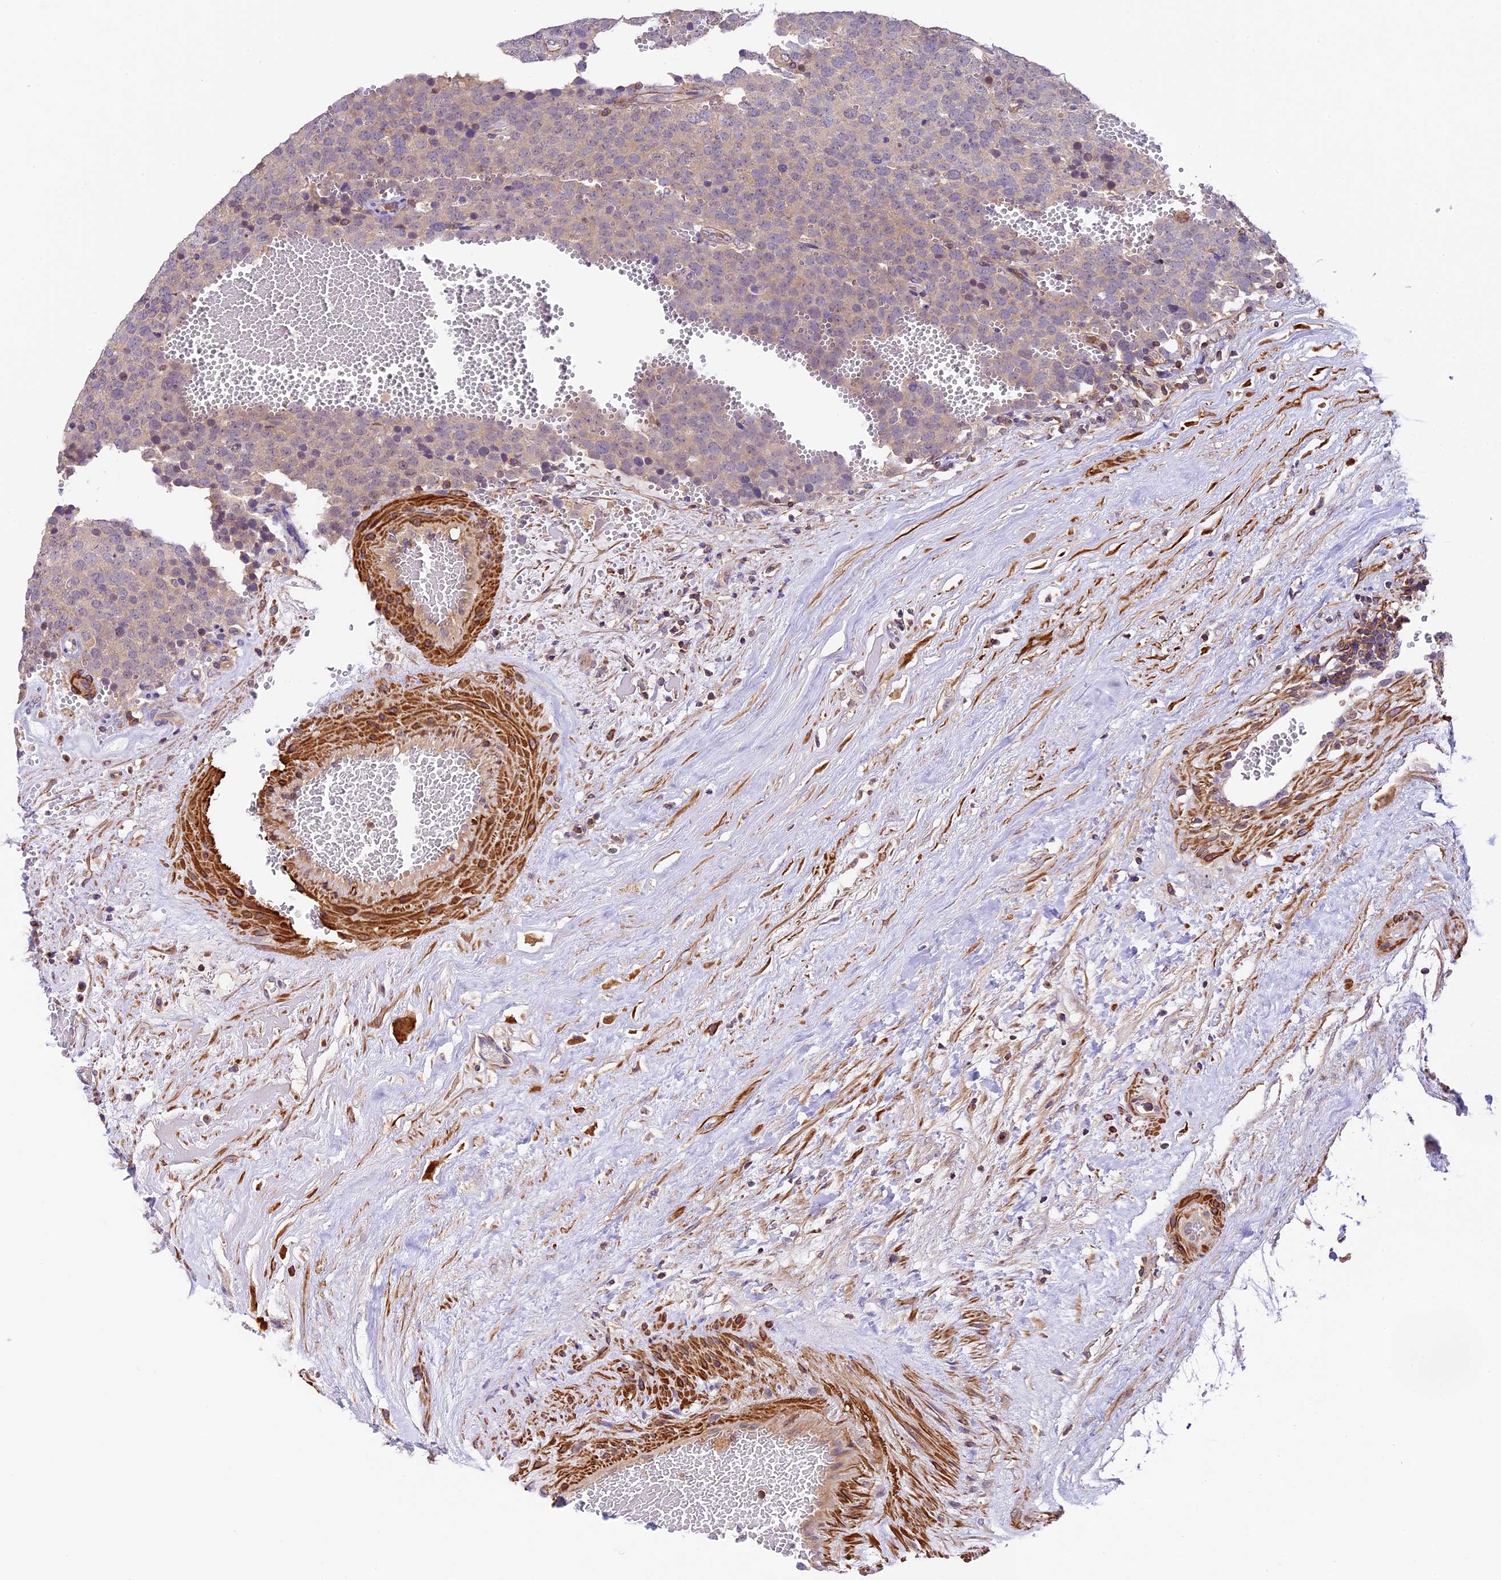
{"staining": {"intensity": "weak", "quantity": "<25%", "location": "cytoplasmic/membranous"}, "tissue": "testis cancer", "cell_type": "Tumor cells", "image_type": "cancer", "snomed": [{"axis": "morphology", "description": "Seminoma, NOS"}, {"axis": "topography", "description": "Testis"}], "caption": "Tumor cells are negative for protein expression in human seminoma (testis).", "gene": "TBC1D1", "patient": {"sex": "male", "age": 71}}